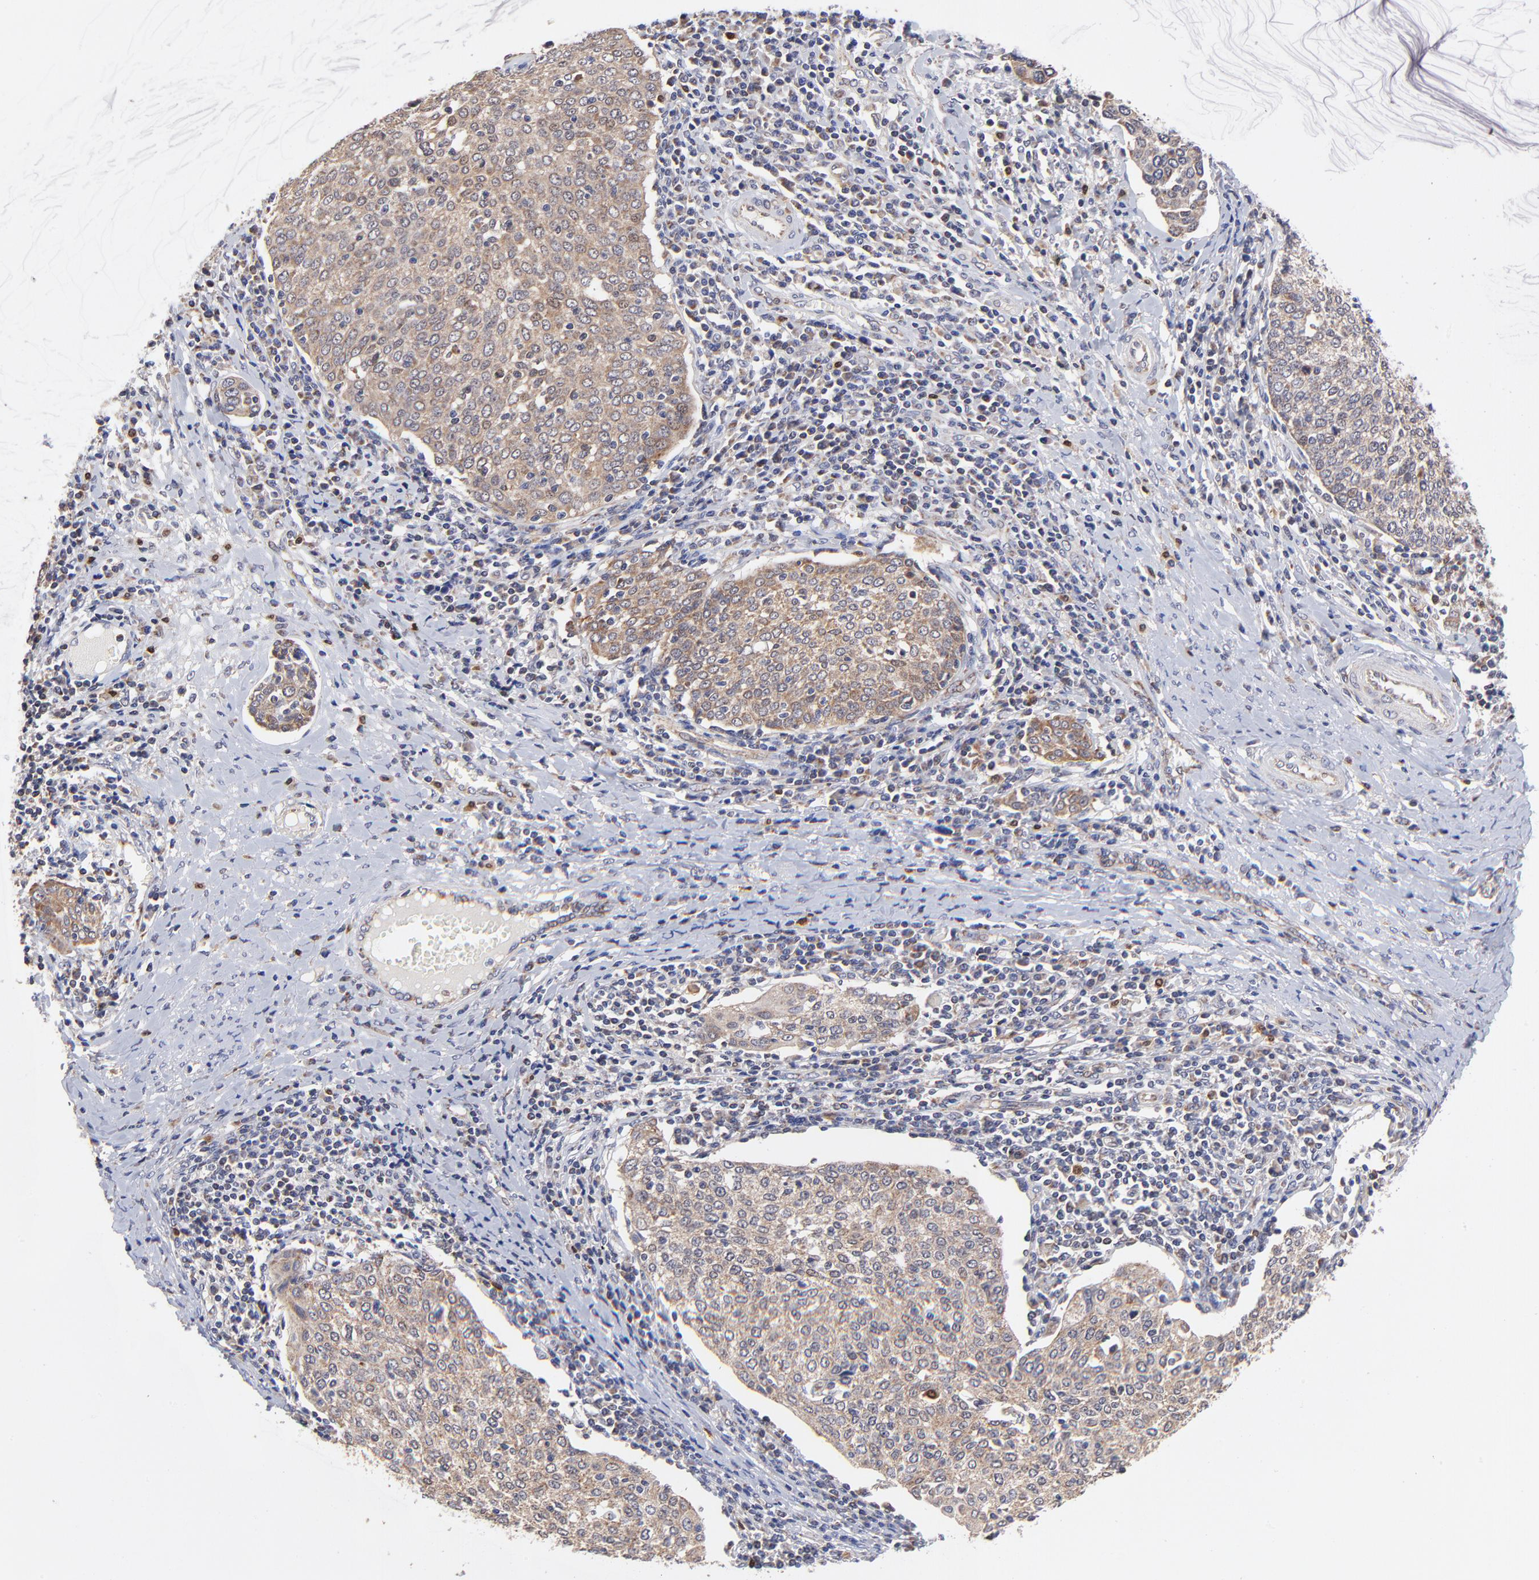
{"staining": {"intensity": "moderate", "quantity": ">75%", "location": "cytoplasmic/membranous"}, "tissue": "cervical cancer", "cell_type": "Tumor cells", "image_type": "cancer", "snomed": [{"axis": "morphology", "description": "Squamous cell carcinoma, NOS"}, {"axis": "topography", "description": "Cervix"}], "caption": "Immunohistochemical staining of human cervical cancer displays moderate cytoplasmic/membranous protein staining in approximately >75% of tumor cells.", "gene": "FBXL12", "patient": {"sex": "female", "age": 40}}